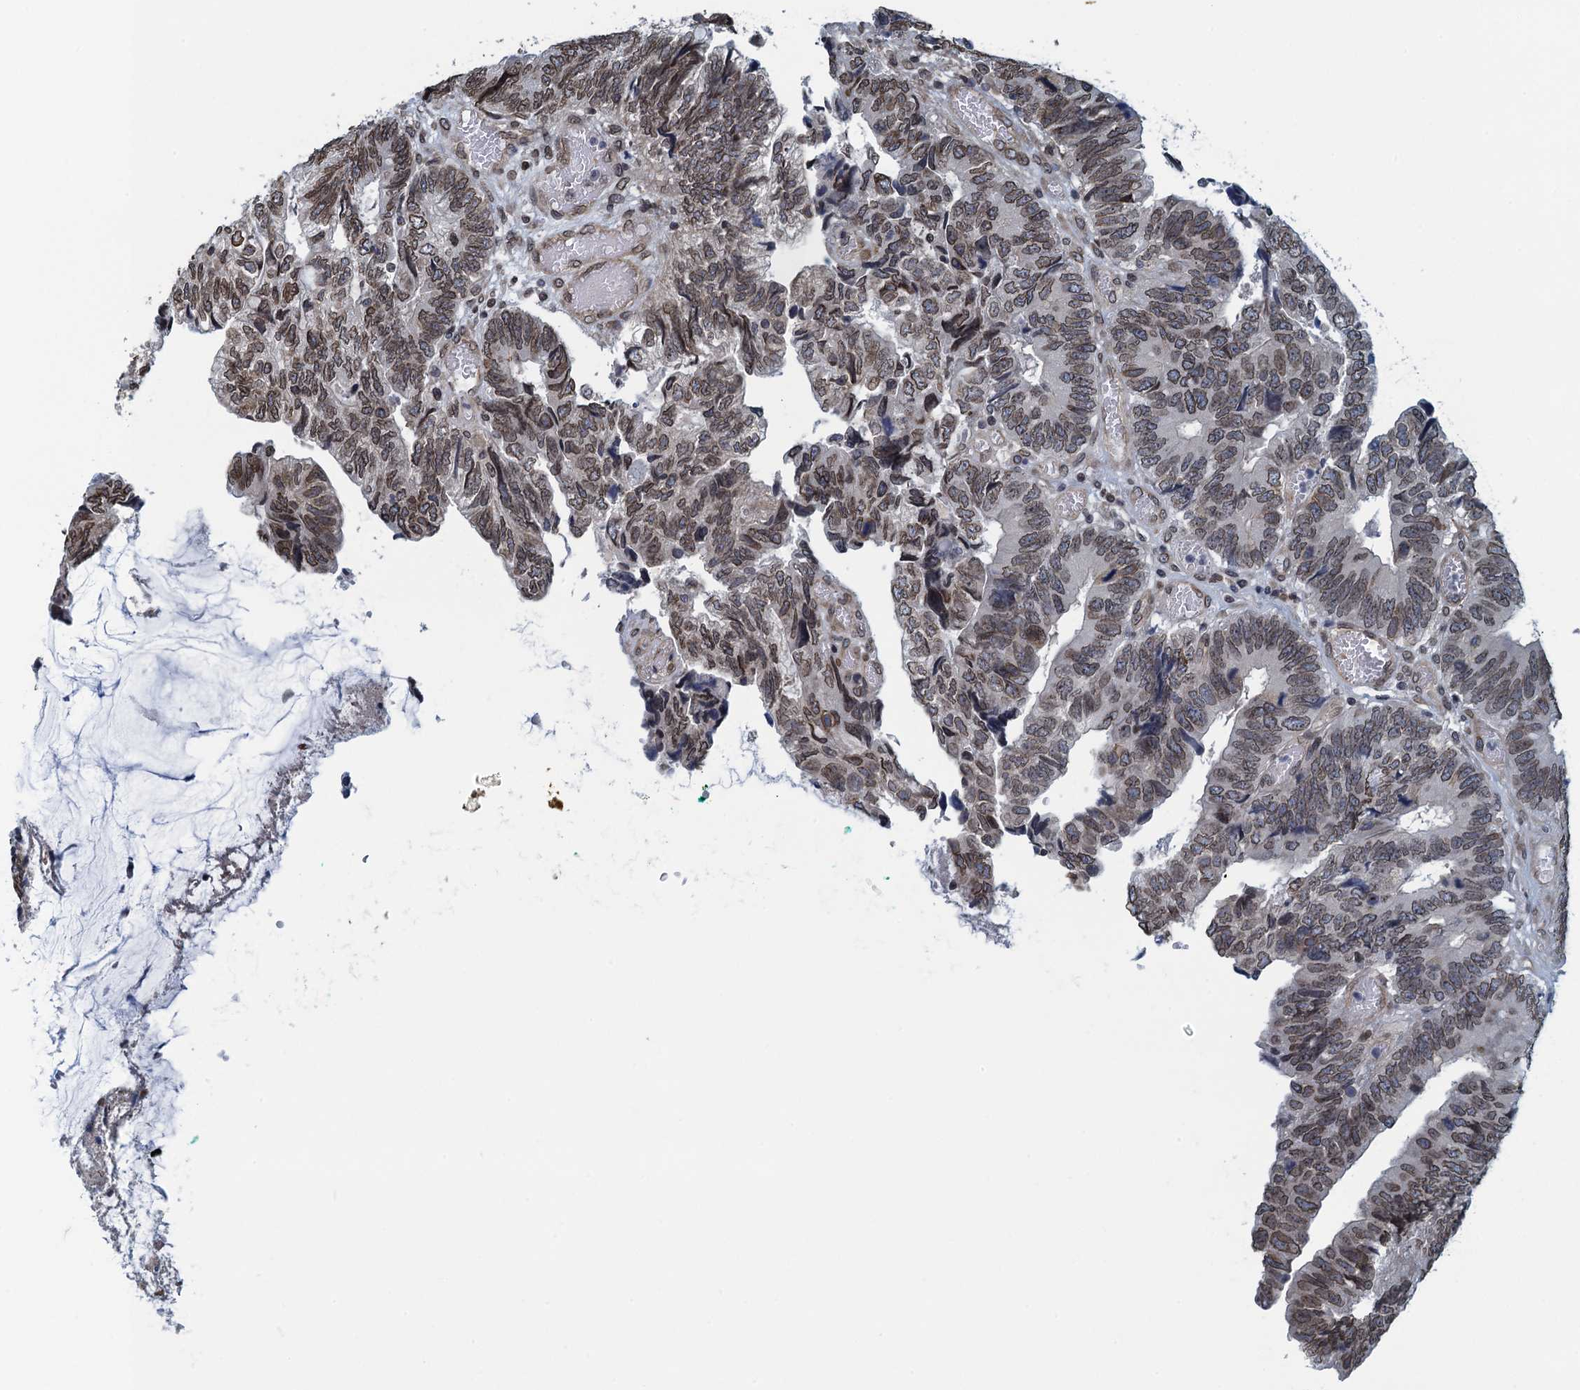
{"staining": {"intensity": "weak", "quantity": ">75%", "location": "cytoplasmic/membranous,nuclear"}, "tissue": "colorectal cancer", "cell_type": "Tumor cells", "image_type": "cancer", "snomed": [{"axis": "morphology", "description": "Adenocarcinoma, NOS"}, {"axis": "topography", "description": "Colon"}], "caption": "Protein analysis of colorectal adenocarcinoma tissue exhibits weak cytoplasmic/membranous and nuclear expression in about >75% of tumor cells.", "gene": "CCDC34", "patient": {"sex": "female", "age": 67}}